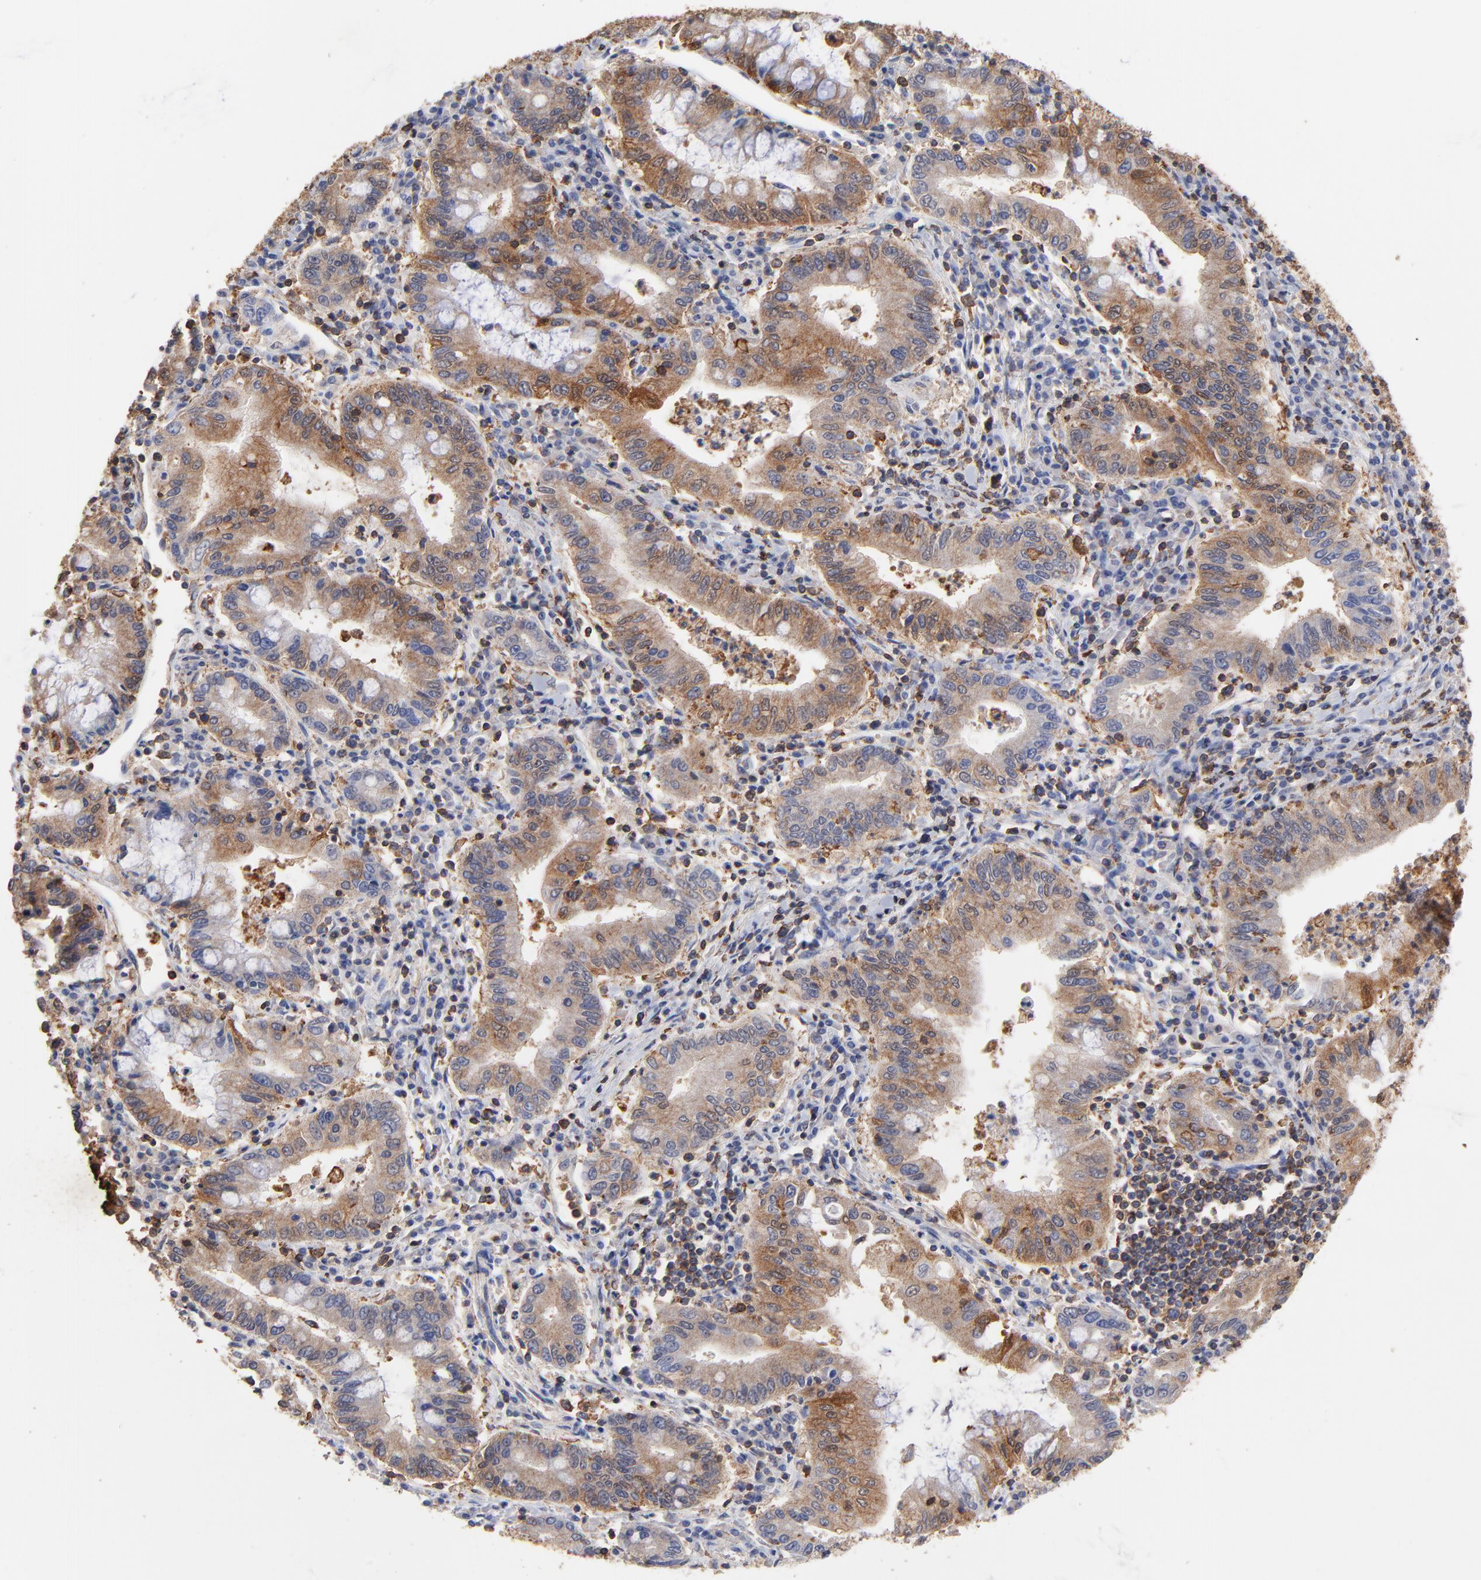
{"staining": {"intensity": "strong", "quantity": ">75%", "location": "cytoplasmic/membranous"}, "tissue": "stomach cancer", "cell_type": "Tumor cells", "image_type": "cancer", "snomed": [{"axis": "morphology", "description": "Normal tissue, NOS"}, {"axis": "morphology", "description": "Adenocarcinoma, NOS"}, {"axis": "topography", "description": "Esophagus"}, {"axis": "topography", "description": "Stomach, upper"}, {"axis": "topography", "description": "Peripheral nerve tissue"}], "caption": "This is an image of immunohistochemistry (IHC) staining of stomach adenocarcinoma, which shows strong staining in the cytoplasmic/membranous of tumor cells.", "gene": "ASL", "patient": {"sex": "male", "age": 62}}